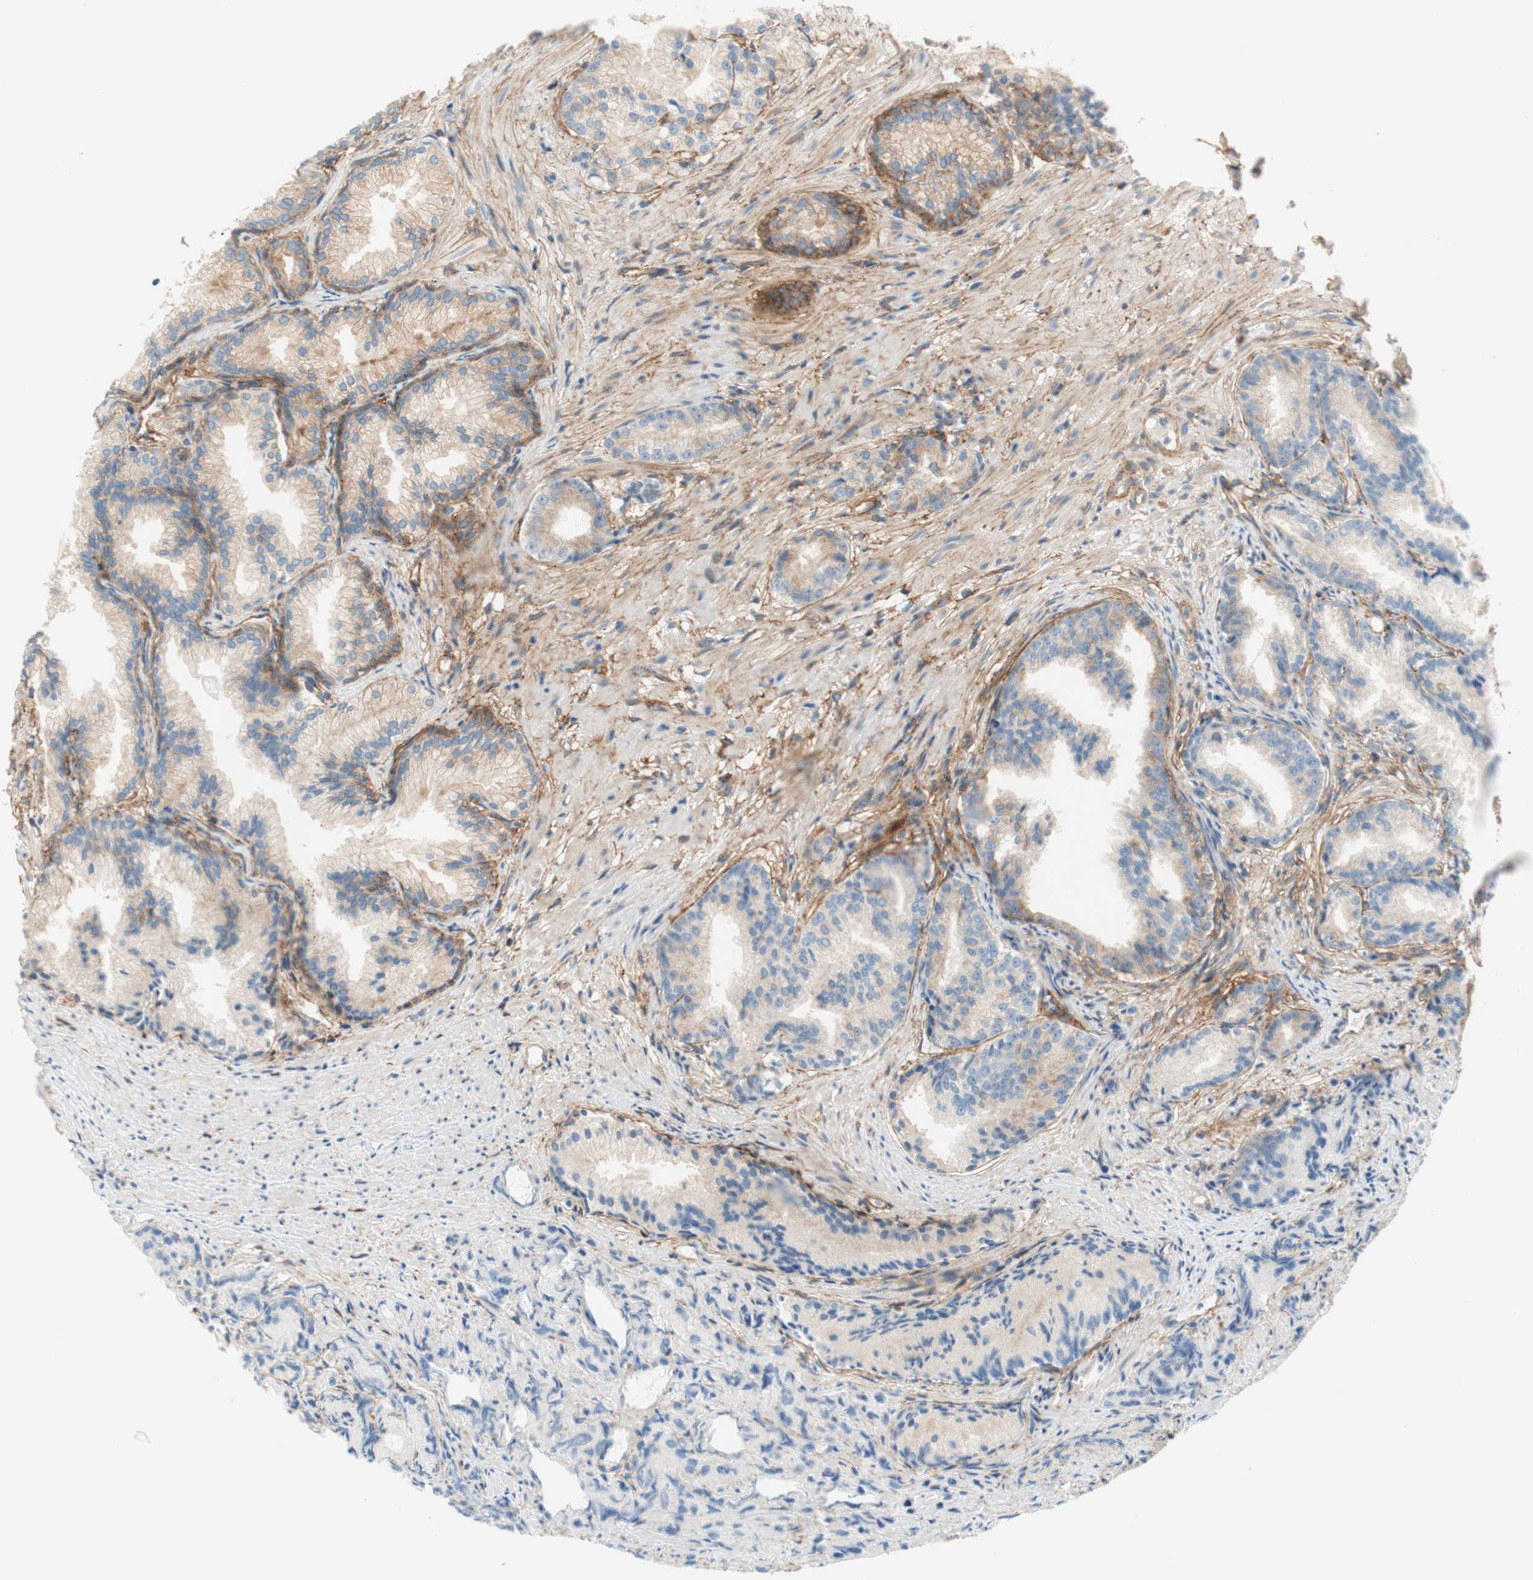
{"staining": {"intensity": "weak", "quantity": "25%-75%", "location": "cytoplasmic/membranous"}, "tissue": "prostate cancer", "cell_type": "Tumor cells", "image_type": "cancer", "snomed": [{"axis": "morphology", "description": "Adenocarcinoma, Low grade"}, {"axis": "topography", "description": "Prostate"}], "caption": "Immunohistochemical staining of human adenocarcinoma (low-grade) (prostate) demonstrates low levels of weak cytoplasmic/membranous expression in approximately 25%-75% of tumor cells.", "gene": "VPS26A", "patient": {"sex": "male", "age": 72}}